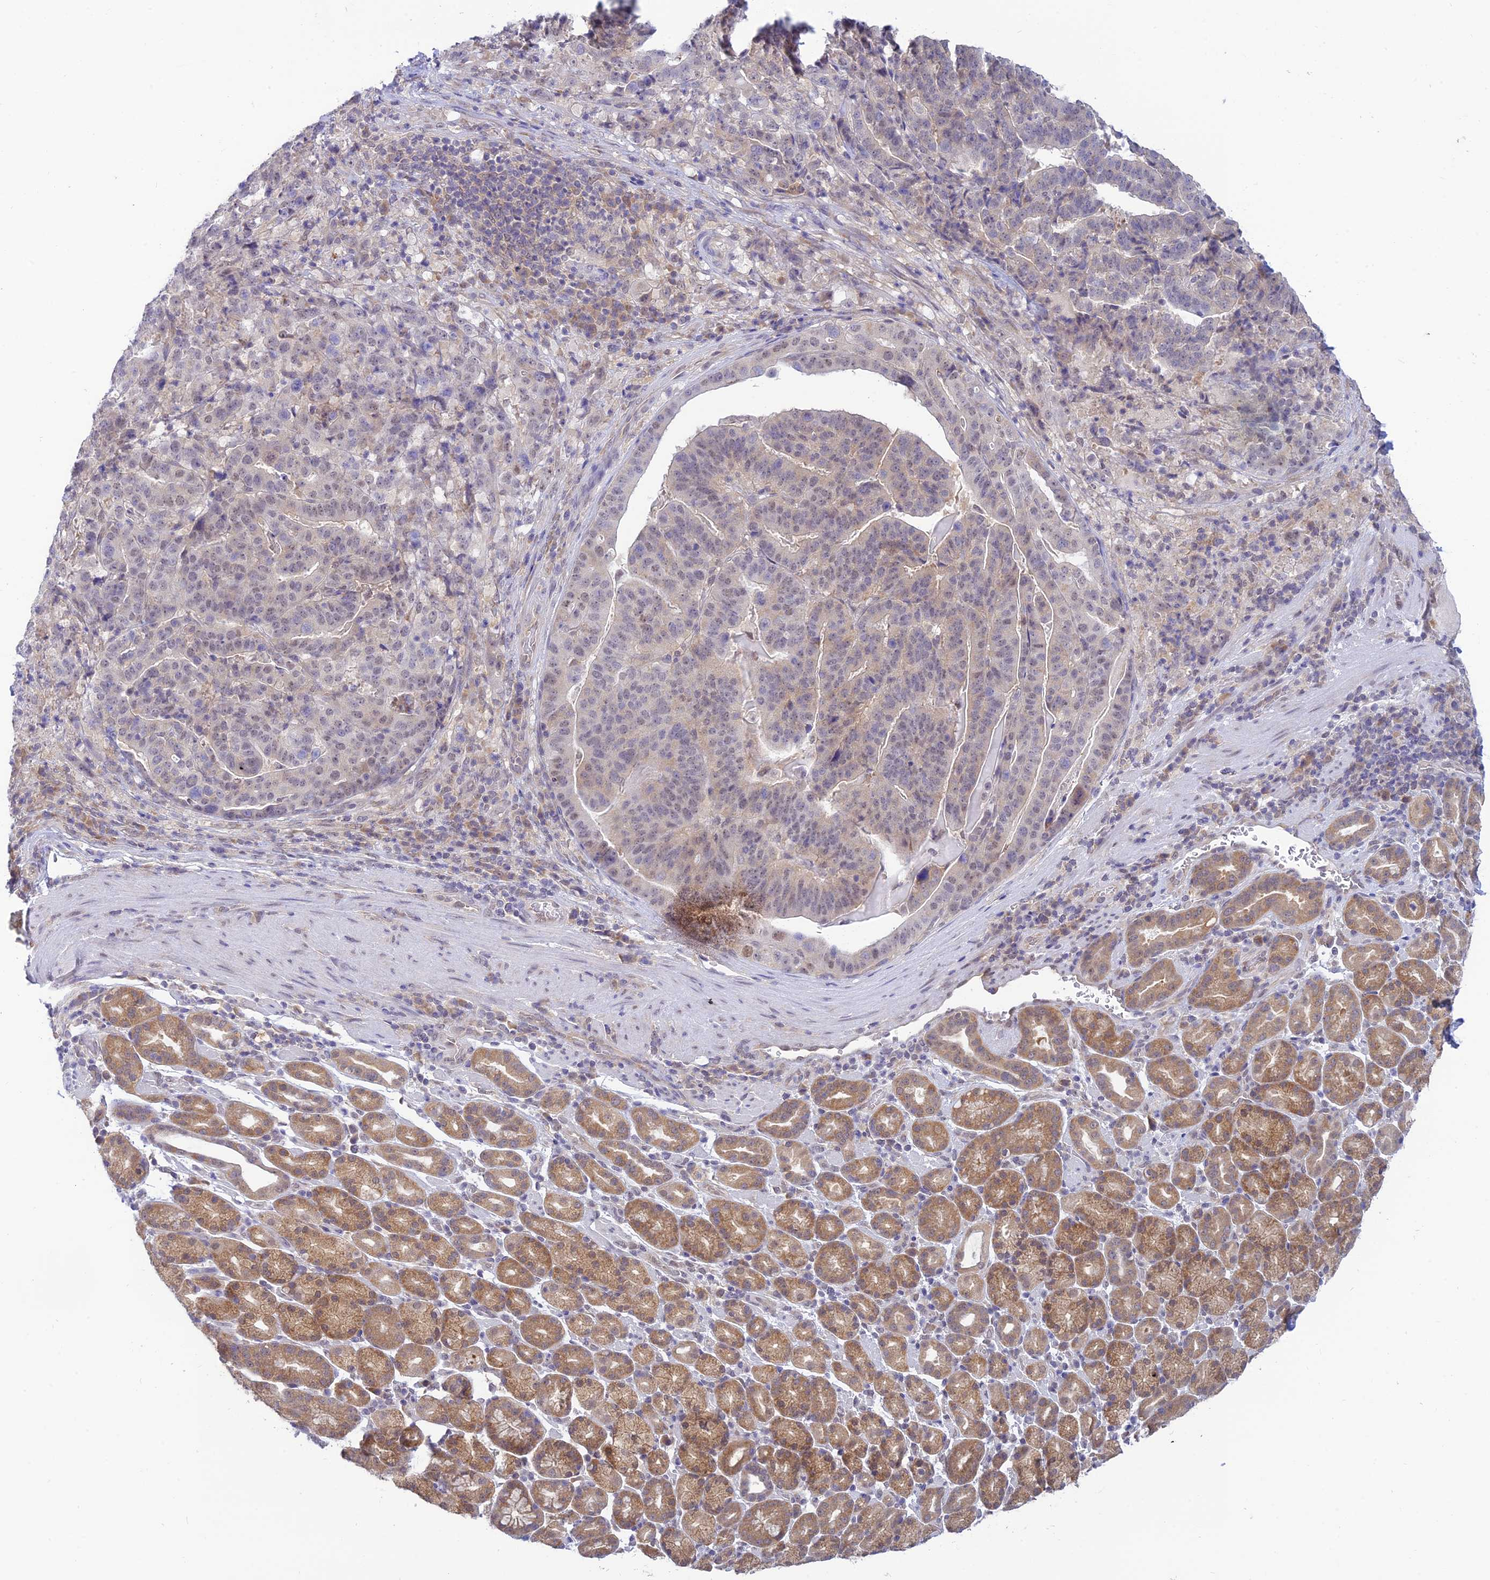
{"staining": {"intensity": "negative", "quantity": "none", "location": "none"}, "tissue": "stomach cancer", "cell_type": "Tumor cells", "image_type": "cancer", "snomed": [{"axis": "morphology", "description": "Adenocarcinoma, NOS"}, {"axis": "topography", "description": "Stomach"}], "caption": "Protein analysis of stomach adenocarcinoma displays no significant staining in tumor cells.", "gene": "SKIC8", "patient": {"sex": "male", "age": 48}}